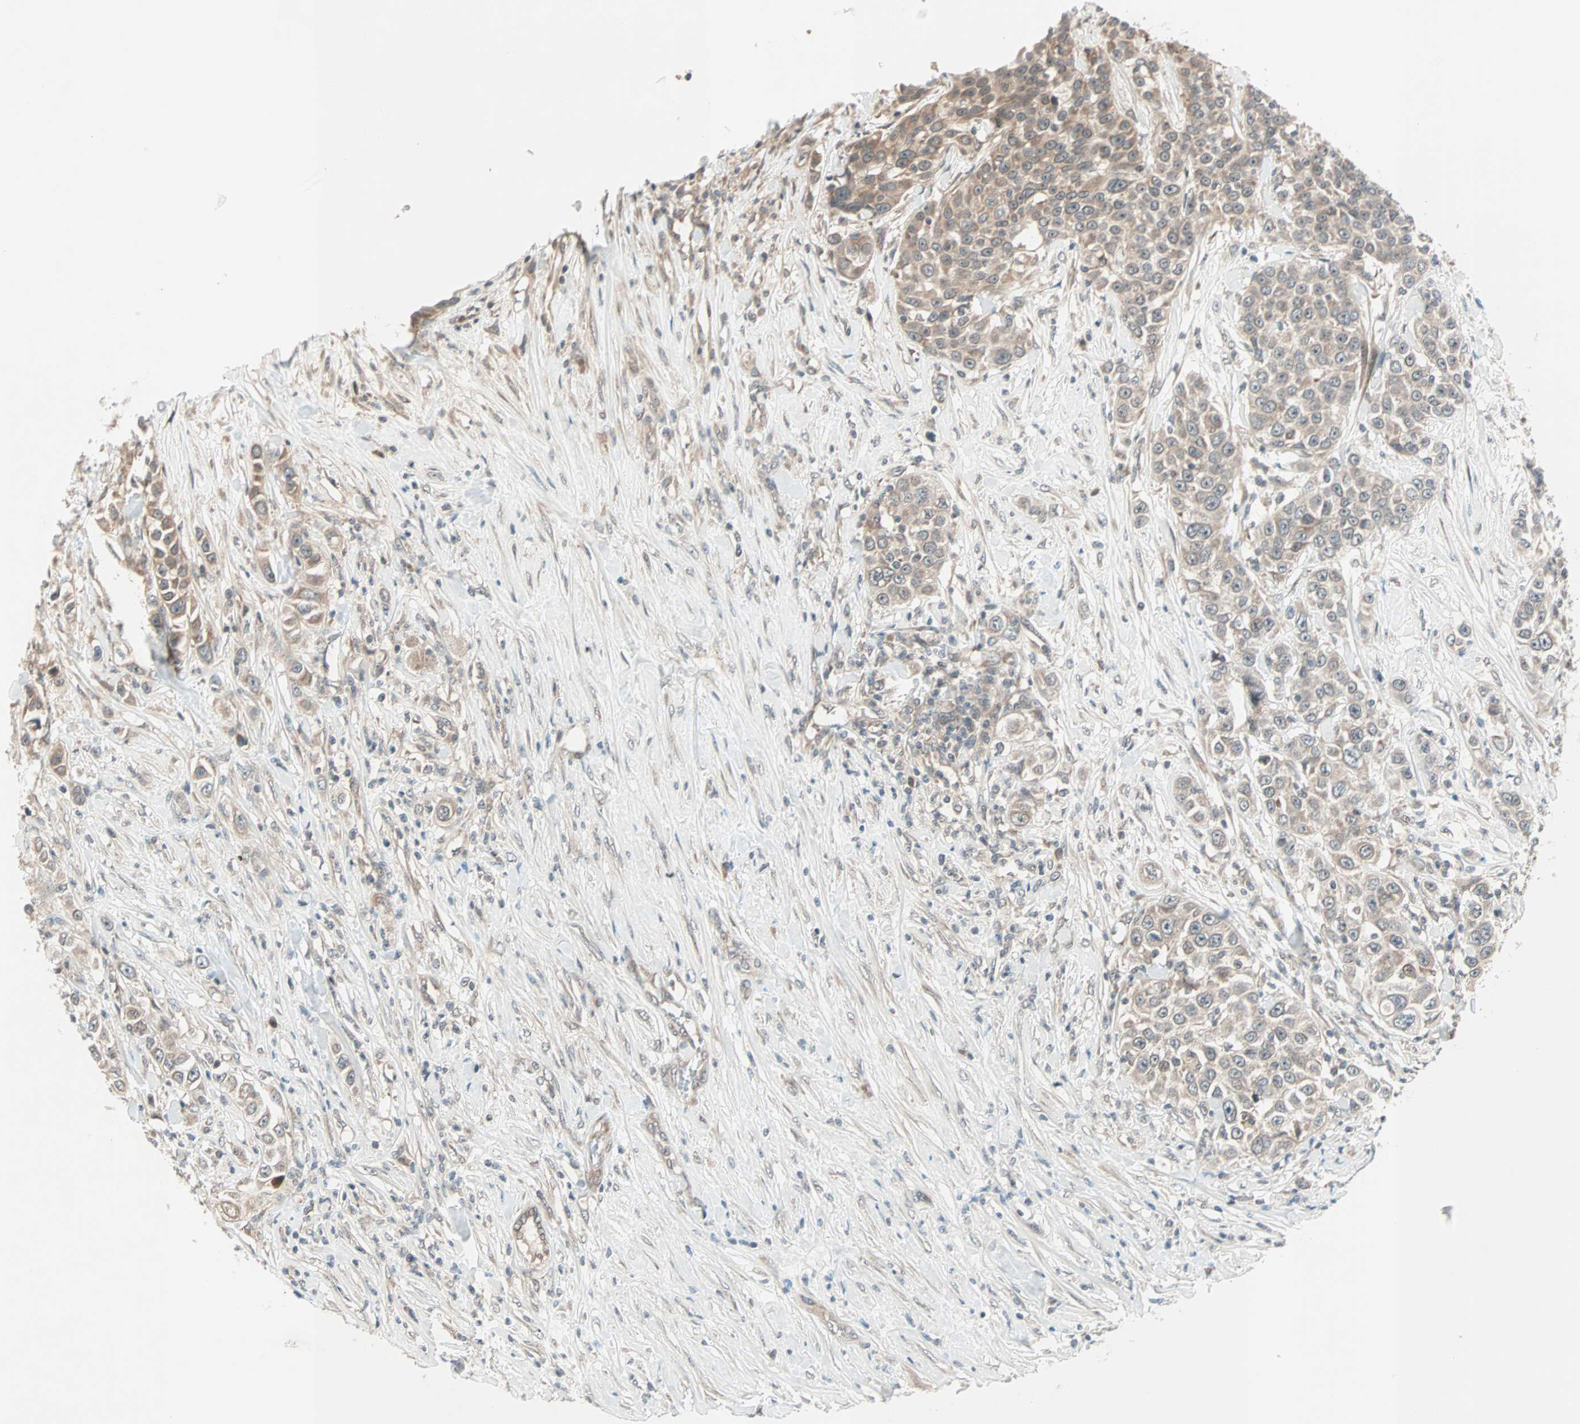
{"staining": {"intensity": "weak", "quantity": ">75%", "location": "cytoplasmic/membranous"}, "tissue": "urothelial cancer", "cell_type": "Tumor cells", "image_type": "cancer", "snomed": [{"axis": "morphology", "description": "Urothelial carcinoma, High grade"}, {"axis": "topography", "description": "Urinary bladder"}], "caption": "Brown immunohistochemical staining in human urothelial cancer exhibits weak cytoplasmic/membranous expression in about >75% of tumor cells.", "gene": "PGBD1", "patient": {"sex": "female", "age": 80}}